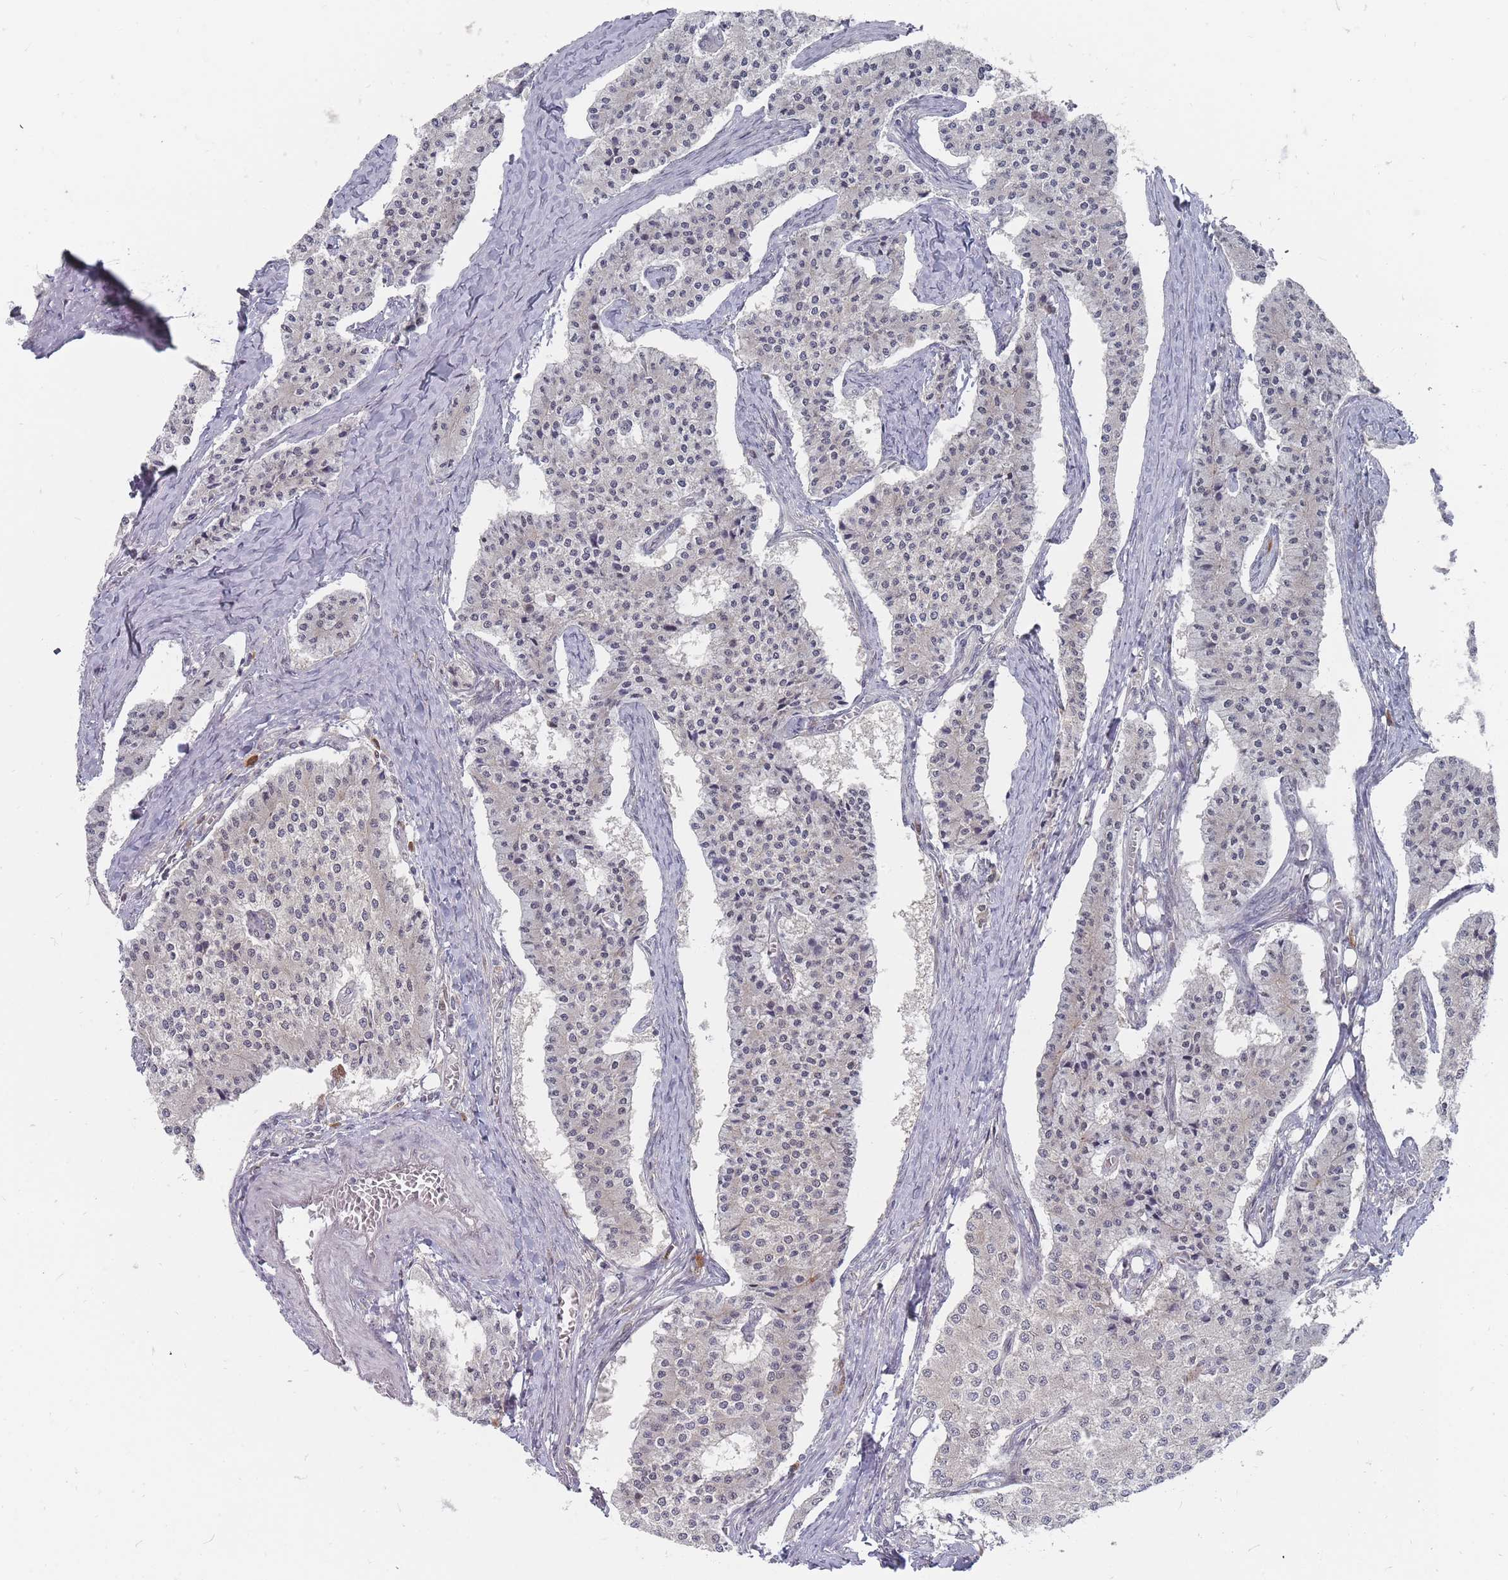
{"staining": {"intensity": "negative", "quantity": "none", "location": "none"}, "tissue": "carcinoid", "cell_type": "Tumor cells", "image_type": "cancer", "snomed": [{"axis": "morphology", "description": "Carcinoid, malignant, NOS"}, {"axis": "topography", "description": "Colon"}], "caption": "A high-resolution image shows immunohistochemistry staining of carcinoid, which demonstrates no significant staining in tumor cells.", "gene": "NKD1", "patient": {"sex": "female", "age": 52}}